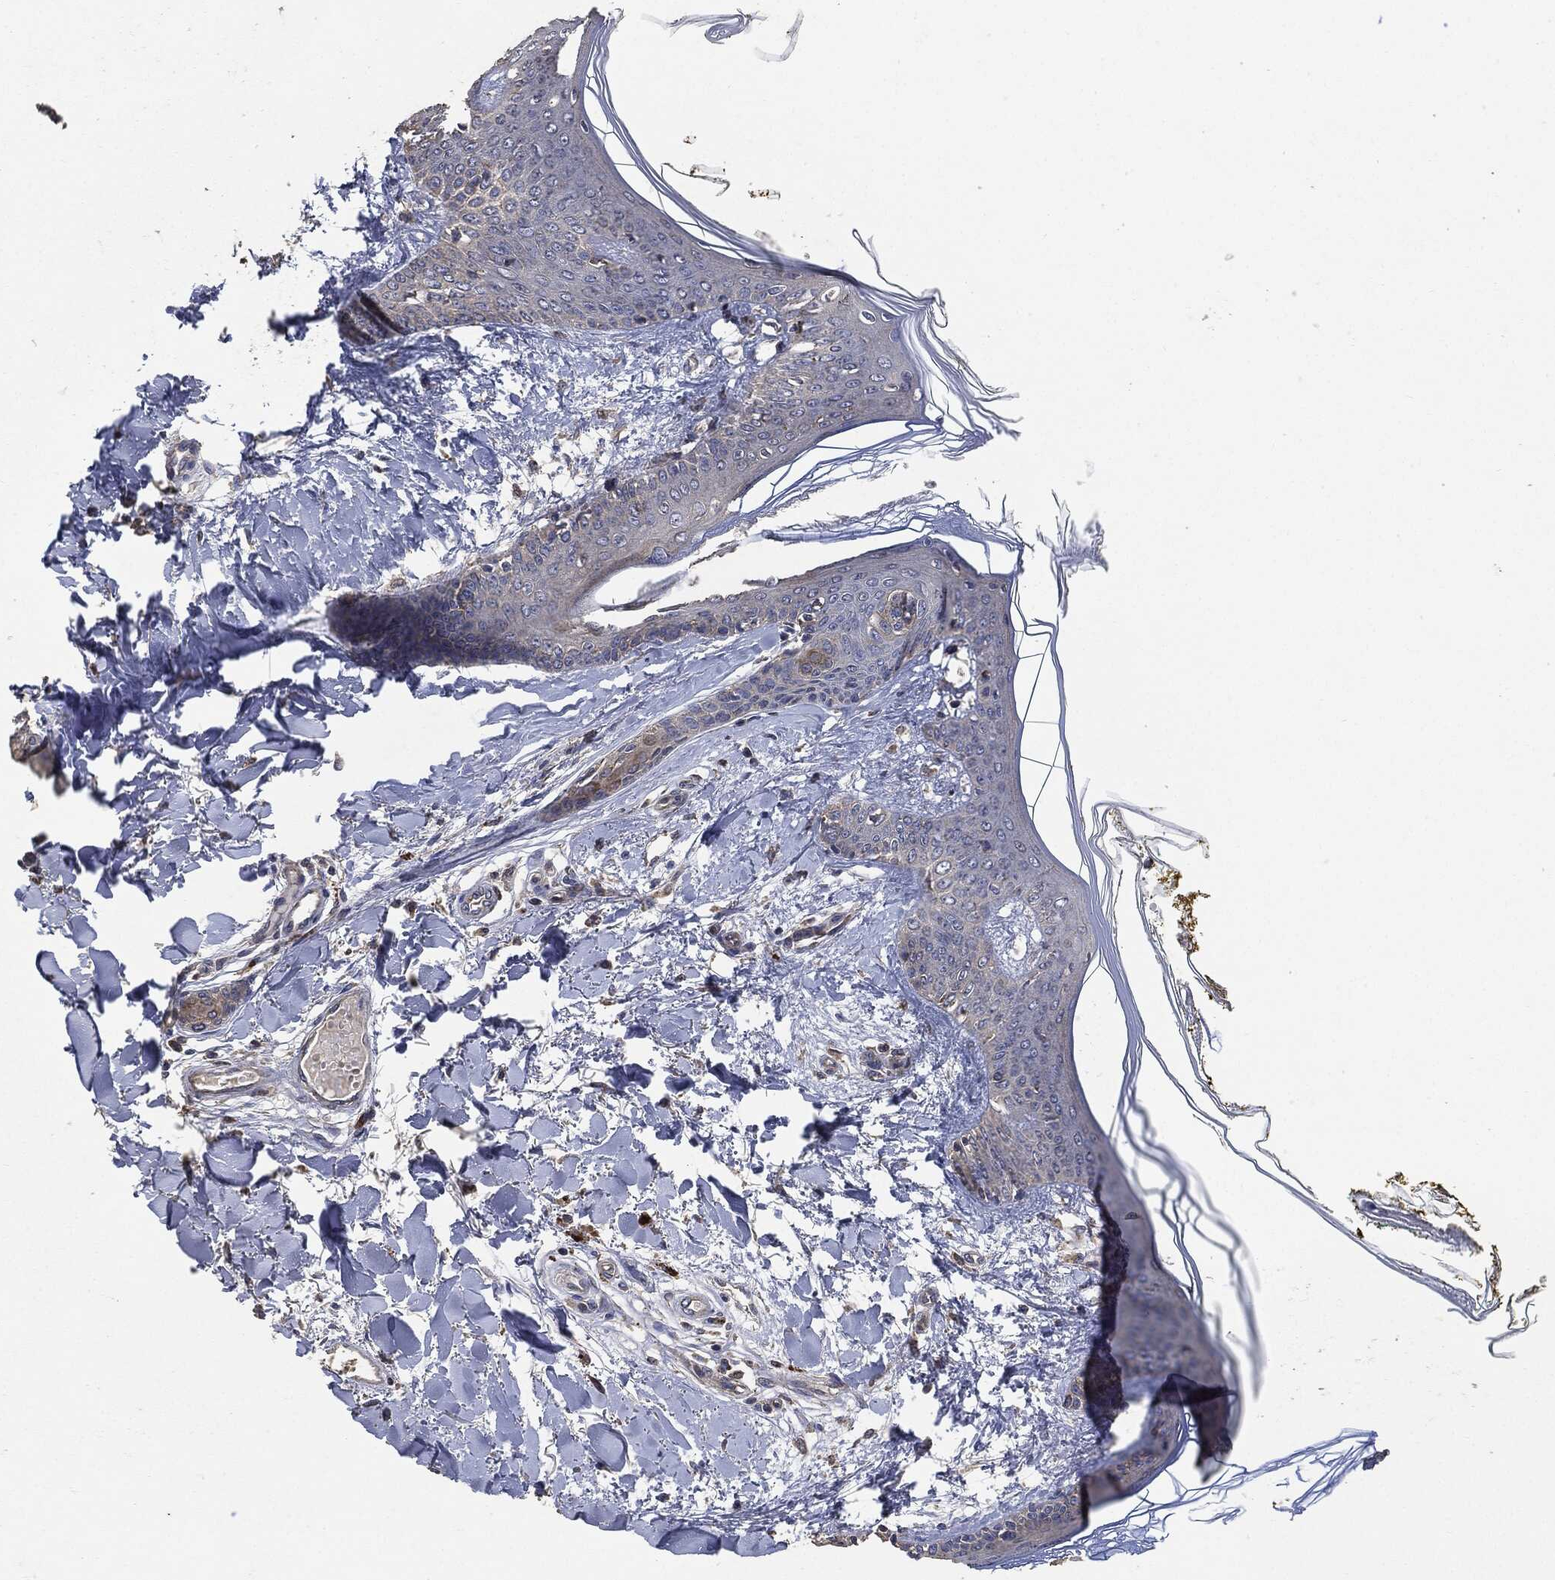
{"staining": {"intensity": "strong", "quantity": ">75%", "location": "cytoplasmic/membranous"}, "tissue": "skin", "cell_type": "Fibroblasts", "image_type": "normal", "snomed": [{"axis": "morphology", "description": "Normal tissue, NOS"}, {"axis": "morphology", "description": "Malignant melanoma, NOS"}, {"axis": "topography", "description": "Skin"}], "caption": "About >75% of fibroblasts in unremarkable human skin demonstrate strong cytoplasmic/membranous protein expression as visualized by brown immunohistochemical staining.", "gene": "STK3", "patient": {"sex": "female", "age": 34}}